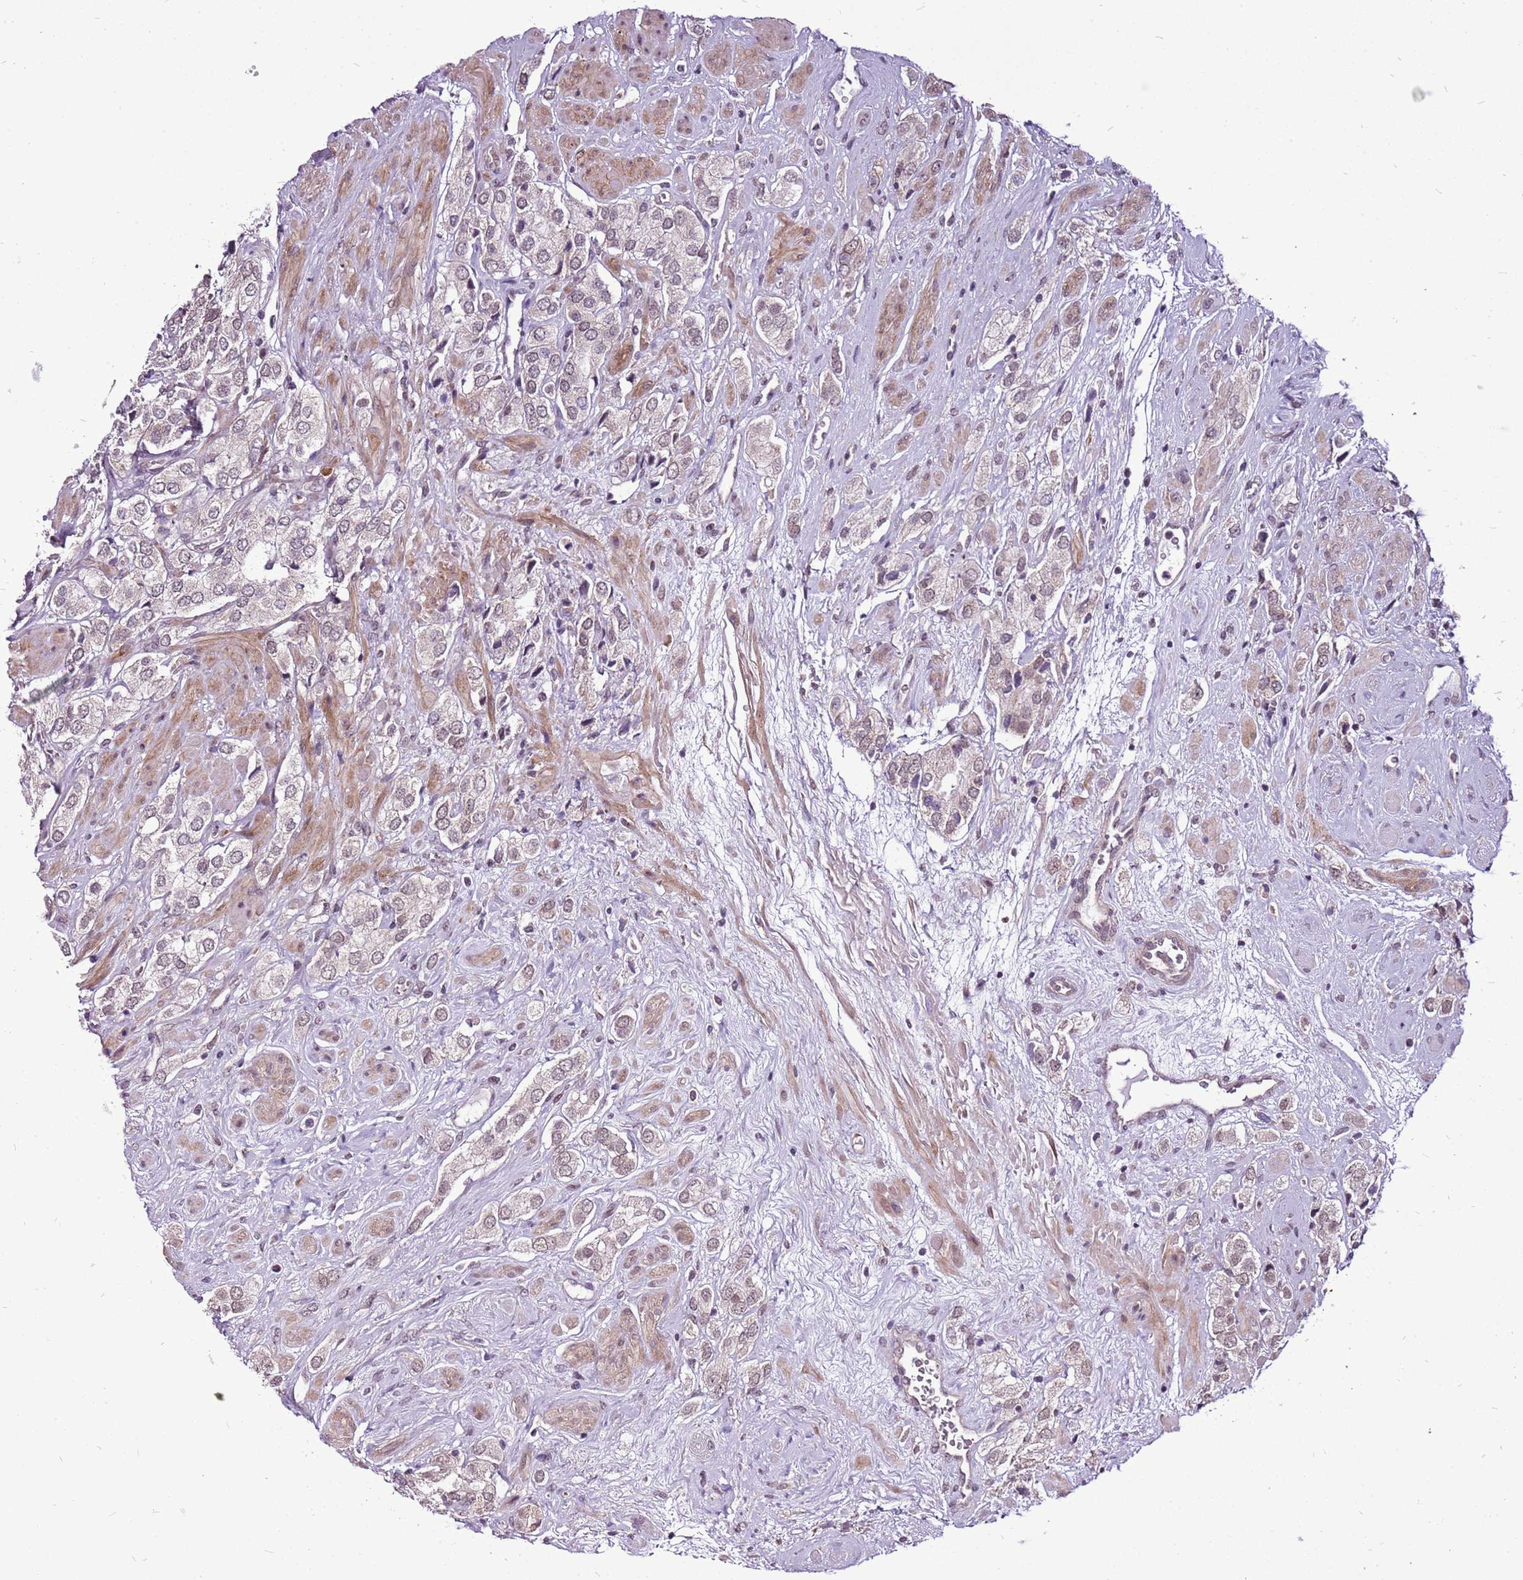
{"staining": {"intensity": "weak", "quantity": ">75%", "location": "nuclear"}, "tissue": "prostate cancer", "cell_type": "Tumor cells", "image_type": "cancer", "snomed": [{"axis": "morphology", "description": "Adenocarcinoma, High grade"}, {"axis": "topography", "description": "Prostate and seminal vesicle, NOS"}], "caption": "Prostate adenocarcinoma (high-grade) stained with a brown dye displays weak nuclear positive staining in approximately >75% of tumor cells.", "gene": "CCDC166", "patient": {"sex": "male", "age": 64}}